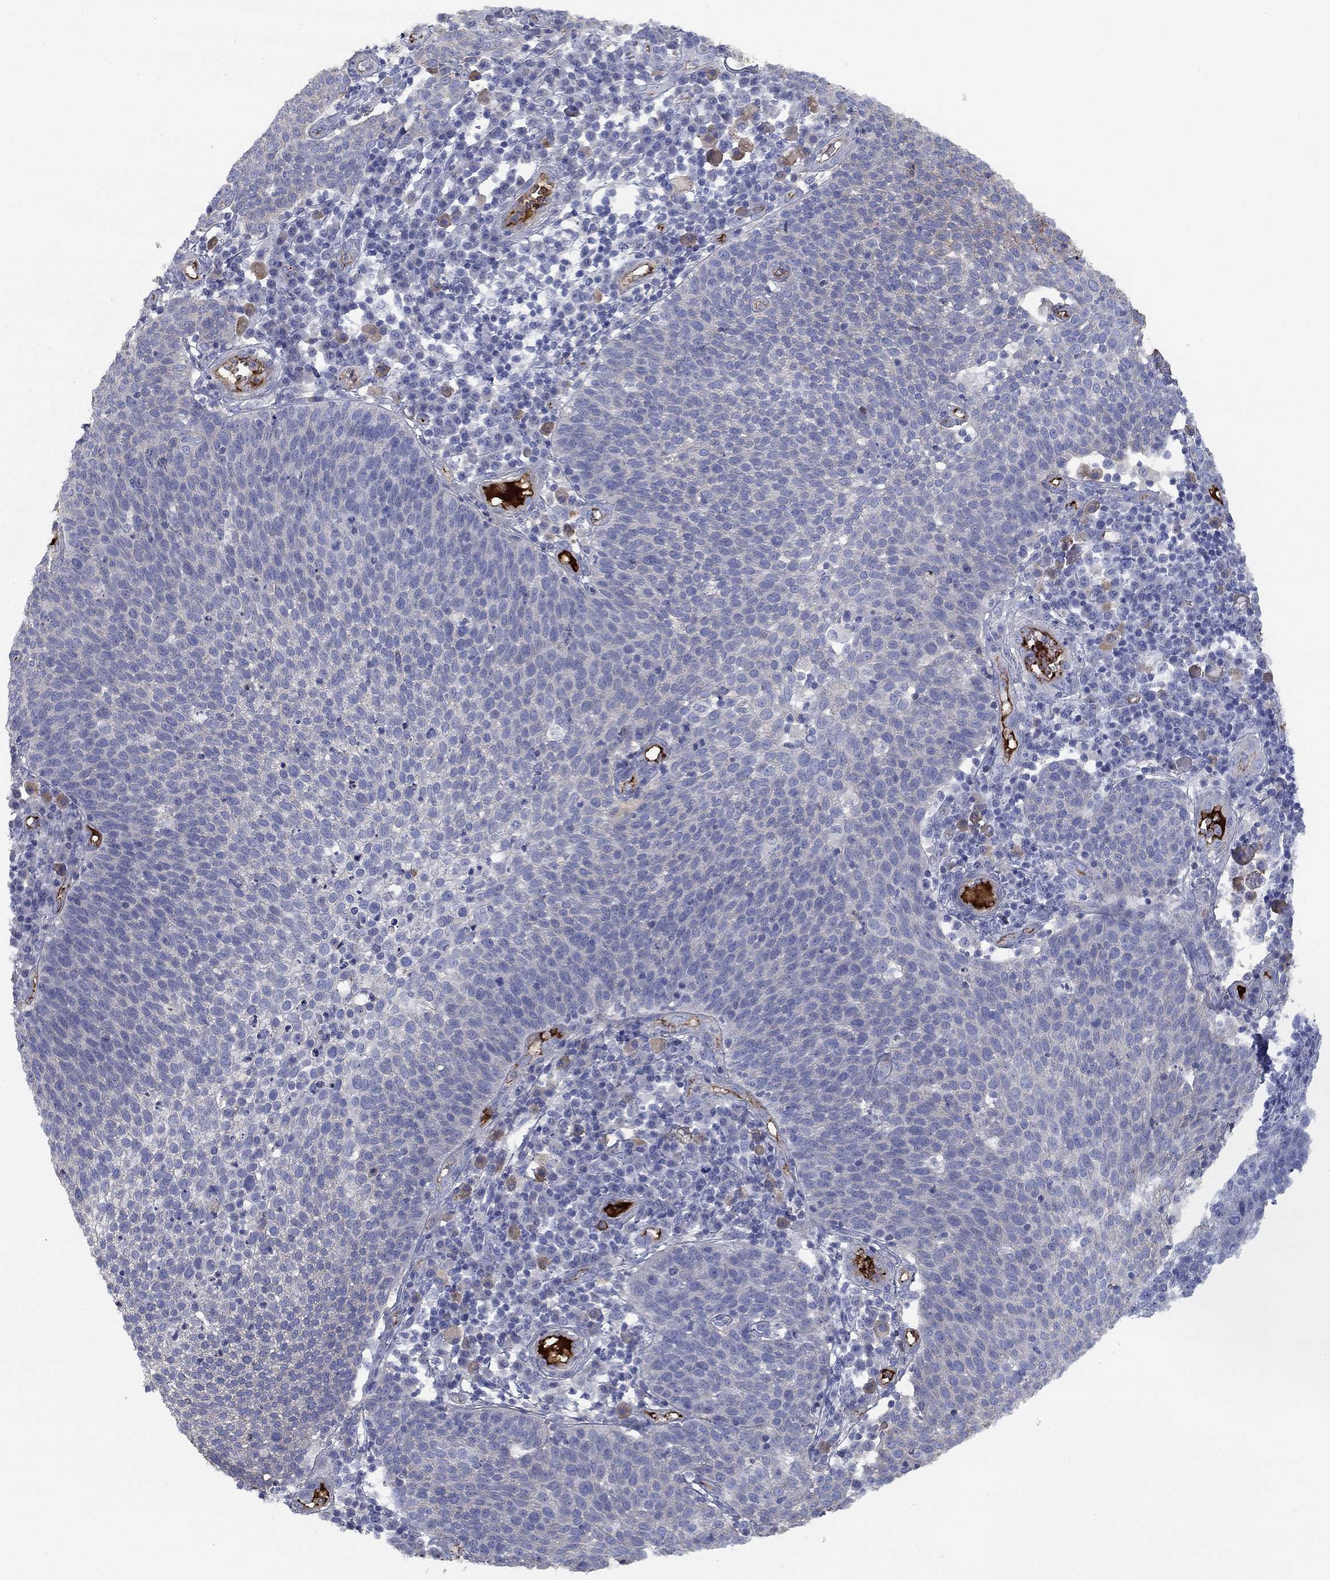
{"staining": {"intensity": "negative", "quantity": "none", "location": "none"}, "tissue": "cervical cancer", "cell_type": "Tumor cells", "image_type": "cancer", "snomed": [{"axis": "morphology", "description": "Squamous cell carcinoma, NOS"}, {"axis": "topography", "description": "Cervix"}], "caption": "Tumor cells show no significant protein expression in cervical squamous cell carcinoma.", "gene": "APOC3", "patient": {"sex": "female", "age": 34}}